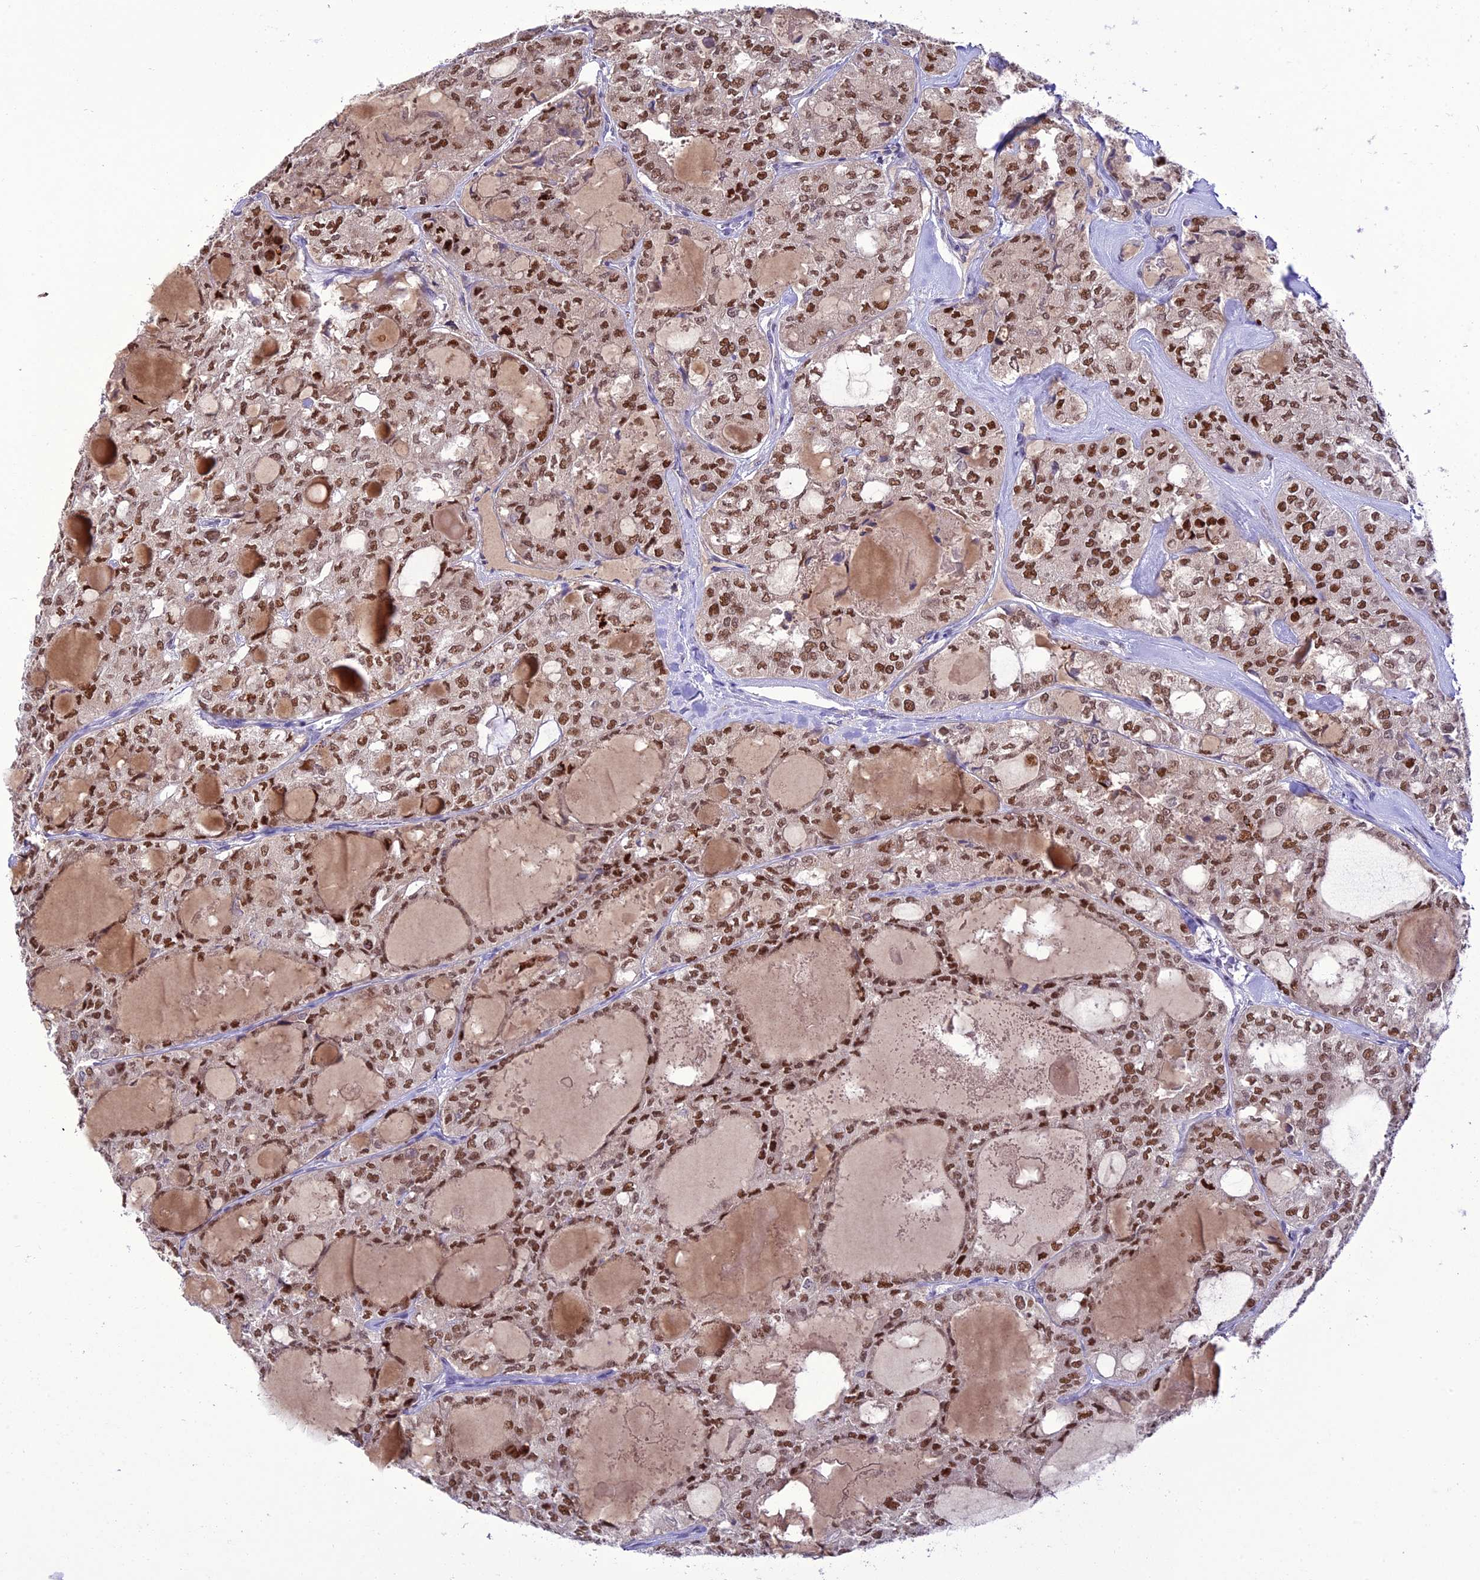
{"staining": {"intensity": "strong", "quantity": ">75%", "location": "nuclear"}, "tissue": "thyroid cancer", "cell_type": "Tumor cells", "image_type": "cancer", "snomed": [{"axis": "morphology", "description": "Follicular adenoma carcinoma, NOS"}, {"axis": "topography", "description": "Thyroid gland"}], "caption": "Strong nuclear expression is appreciated in approximately >75% of tumor cells in thyroid follicular adenoma carcinoma.", "gene": "HIC1", "patient": {"sex": "male", "age": 75}}